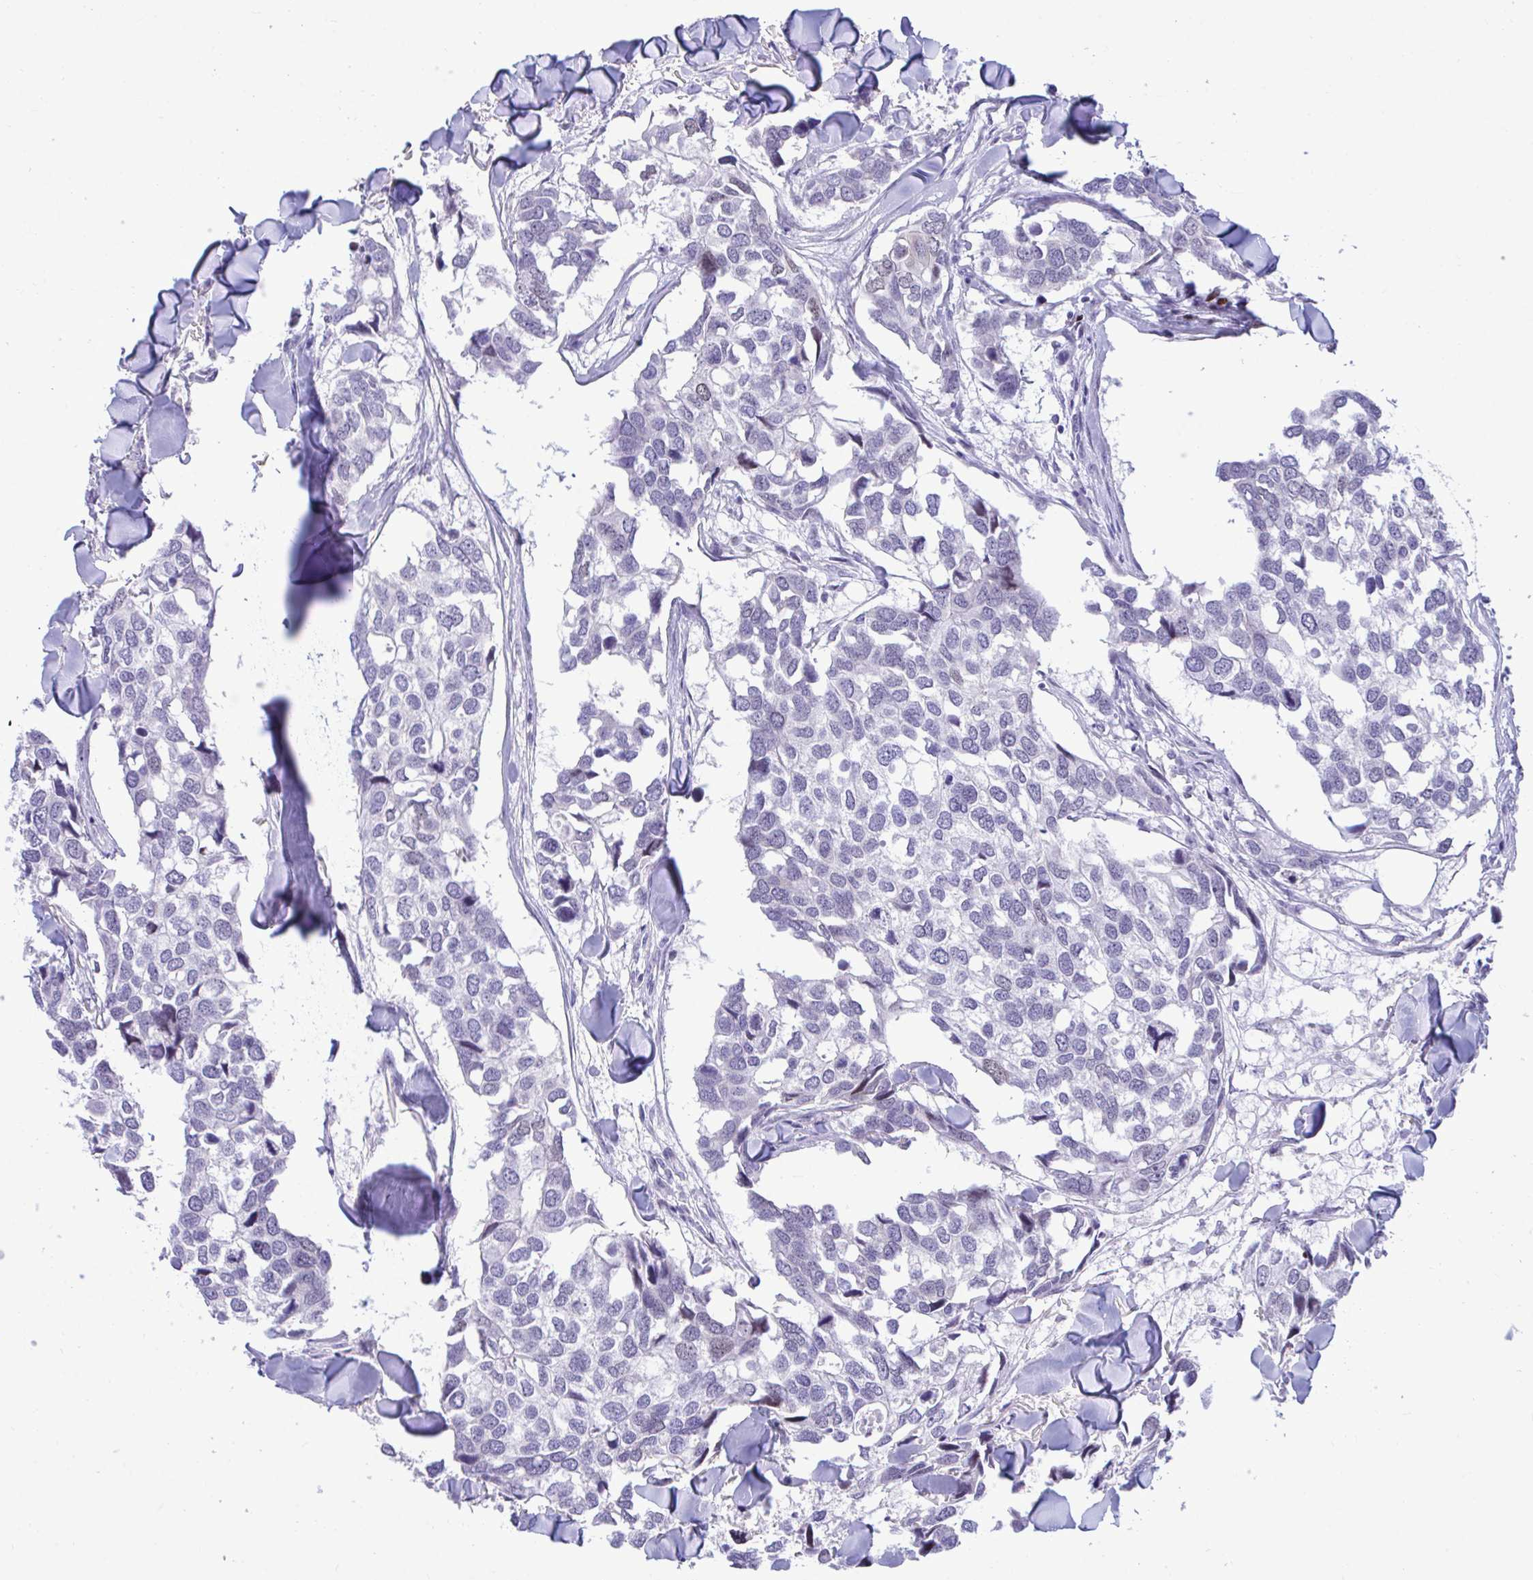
{"staining": {"intensity": "negative", "quantity": "none", "location": "none"}, "tissue": "breast cancer", "cell_type": "Tumor cells", "image_type": "cancer", "snomed": [{"axis": "morphology", "description": "Duct carcinoma"}, {"axis": "topography", "description": "Breast"}], "caption": "Human invasive ductal carcinoma (breast) stained for a protein using IHC reveals no positivity in tumor cells.", "gene": "SLC25A51", "patient": {"sex": "female", "age": 83}}